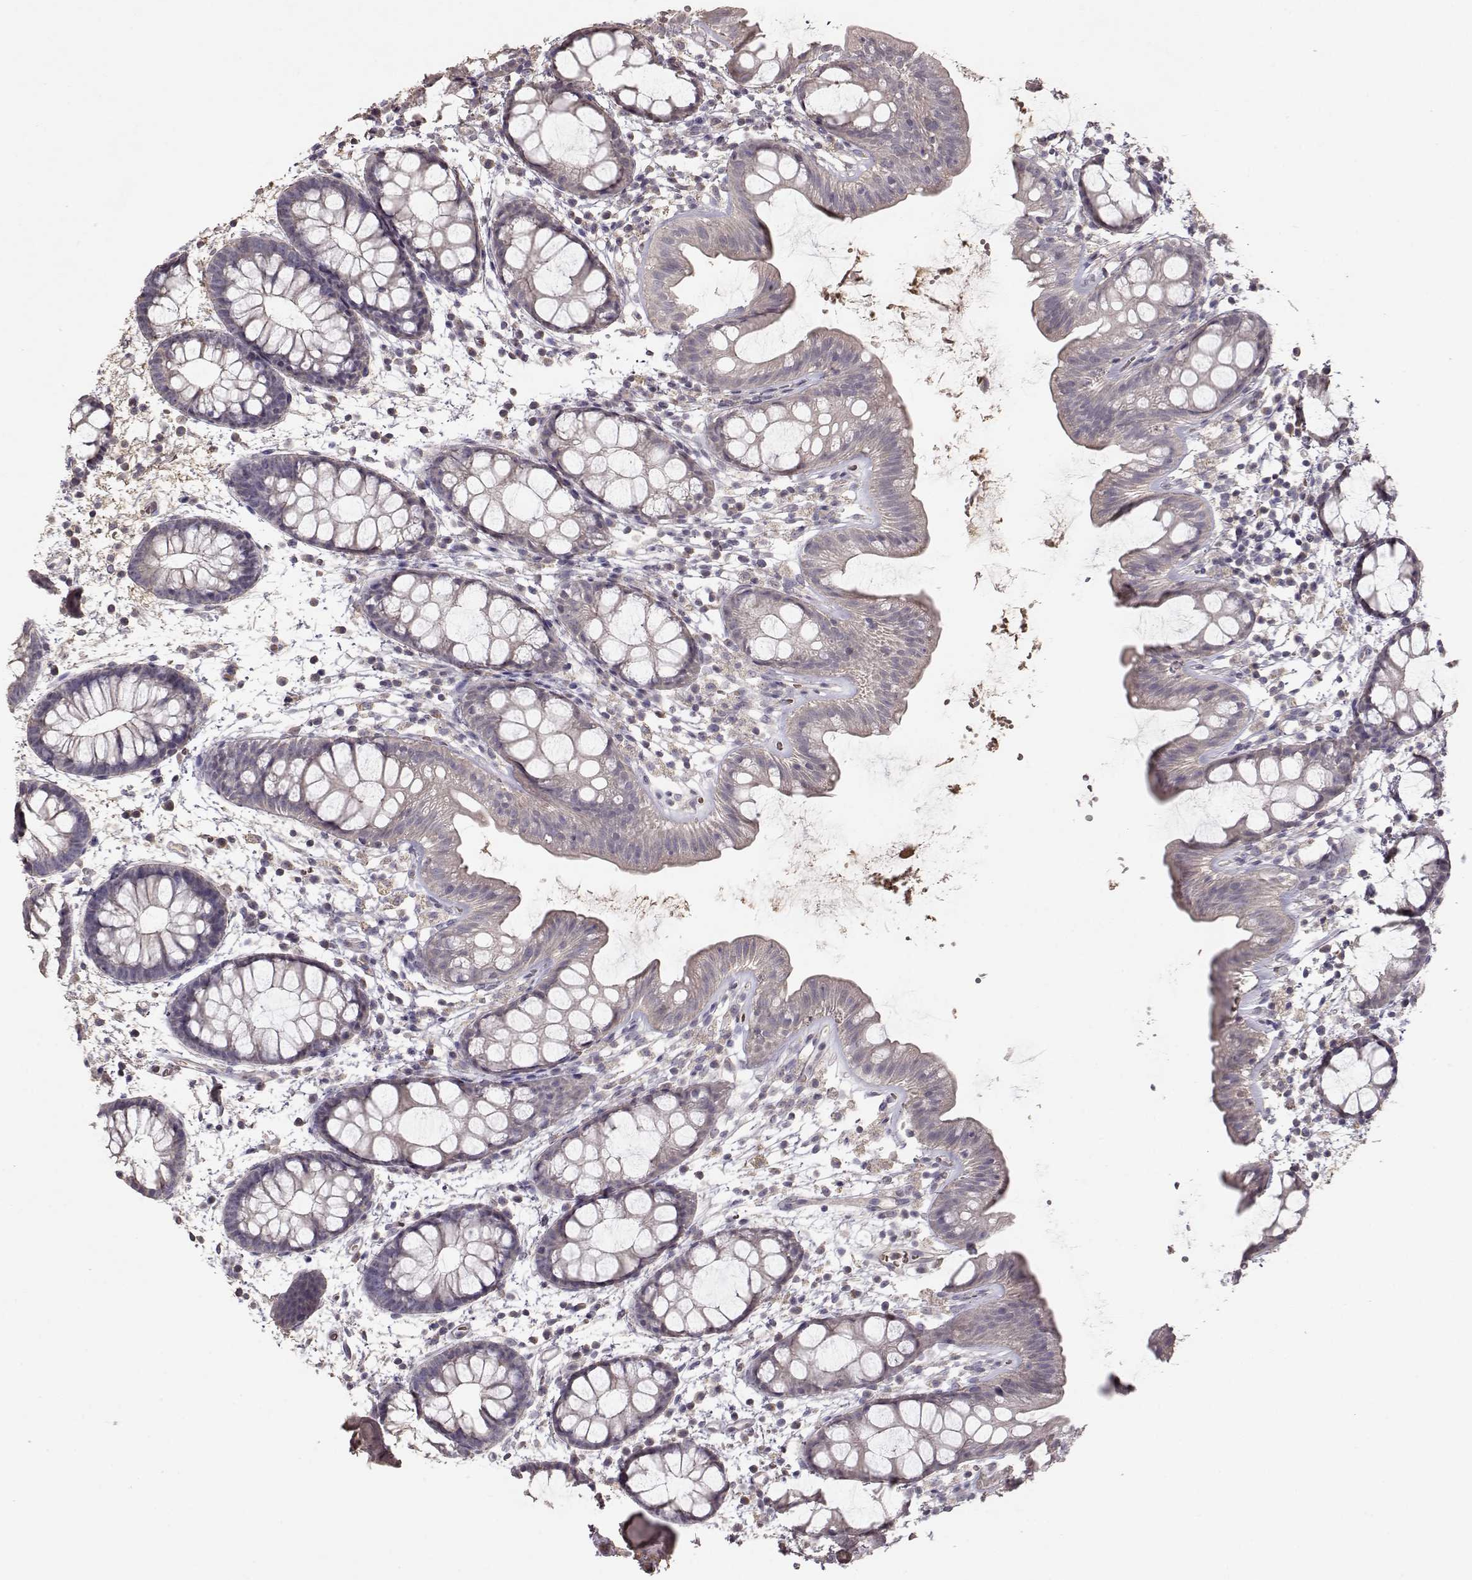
{"staining": {"intensity": "weak", "quantity": "<25%", "location": "cytoplasmic/membranous"}, "tissue": "rectum", "cell_type": "Glandular cells", "image_type": "normal", "snomed": [{"axis": "morphology", "description": "Normal tissue, NOS"}, {"axis": "topography", "description": "Rectum"}], "caption": "DAB (3,3'-diaminobenzidine) immunohistochemical staining of benign rectum displays no significant positivity in glandular cells. Nuclei are stained in blue.", "gene": "PMCH", "patient": {"sex": "male", "age": 57}}